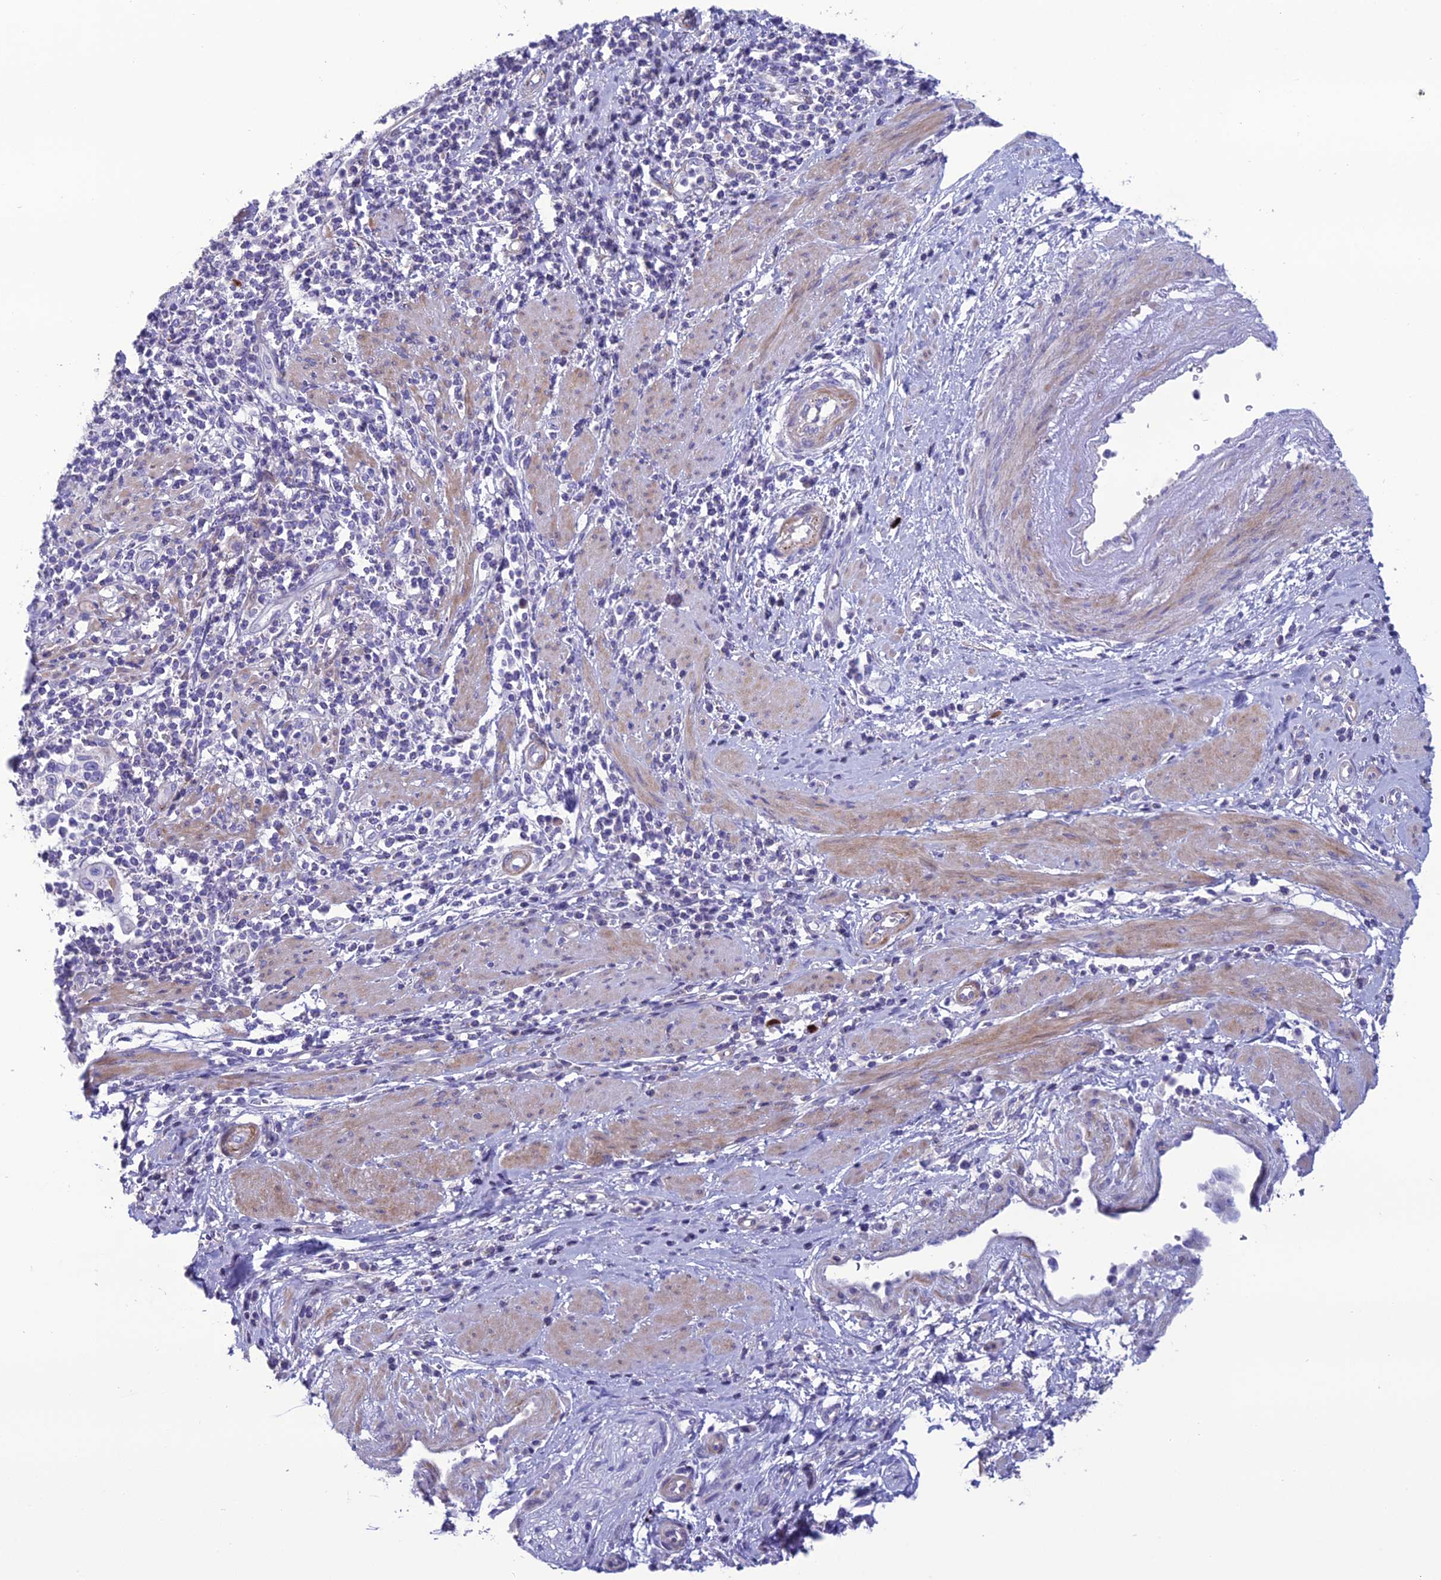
{"staining": {"intensity": "negative", "quantity": "none", "location": "none"}, "tissue": "cervical cancer", "cell_type": "Tumor cells", "image_type": "cancer", "snomed": [{"axis": "morphology", "description": "Squamous cell carcinoma, NOS"}, {"axis": "topography", "description": "Cervix"}], "caption": "A high-resolution image shows immunohistochemistry (IHC) staining of cervical squamous cell carcinoma, which exhibits no significant staining in tumor cells. The staining was performed using DAB (3,3'-diaminobenzidine) to visualize the protein expression in brown, while the nuclei were stained in blue with hematoxylin (Magnification: 20x).", "gene": "OR56B1", "patient": {"sex": "female", "age": 70}}